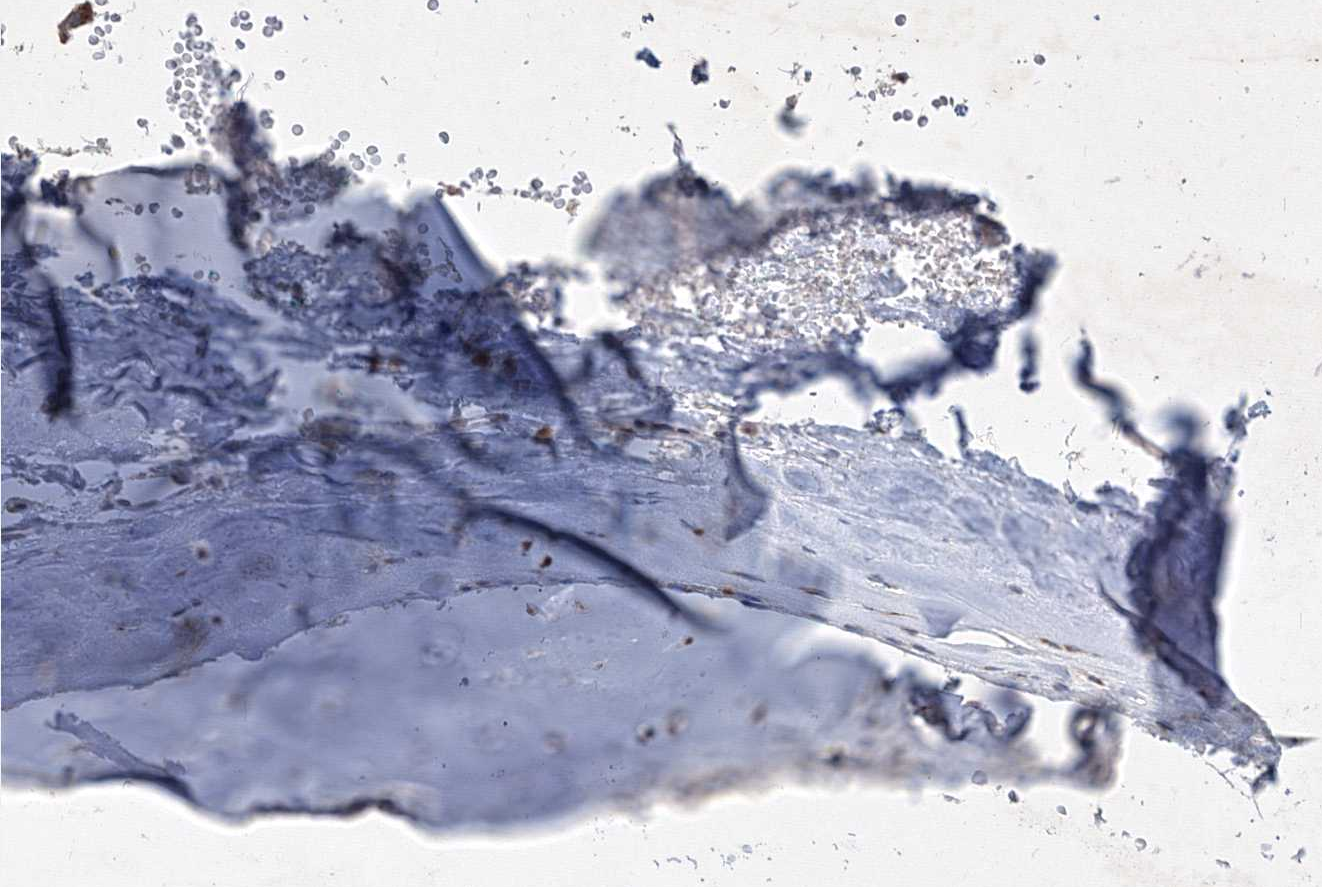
{"staining": {"intensity": "negative", "quantity": "none", "location": "none"}, "tissue": "adipose tissue", "cell_type": "Adipocytes", "image_type": "normal", "snomed": [{"axis": "morphology", "description": "Normal tissue, NOS"}, {"axis": "morphology", "description": "Basal cell carcinoma"}, {"axis": "topography", "description": "Cartilage tissue"}, {"axis": "topography", "description": "Nasopharynx"}, {"axis": "topography", "description": "Oral tissue"}], "caption": "High magnification brightfield microscopy of benign adipose tissue stained with DAB (brown) and counterstained with hematoxylin (blue): adipocytes show no significant expression. (IHC, brightfield microscopy, high magnification).", "gene": "IFNAR1", "patient": {"sex": "female", "age": 77}}